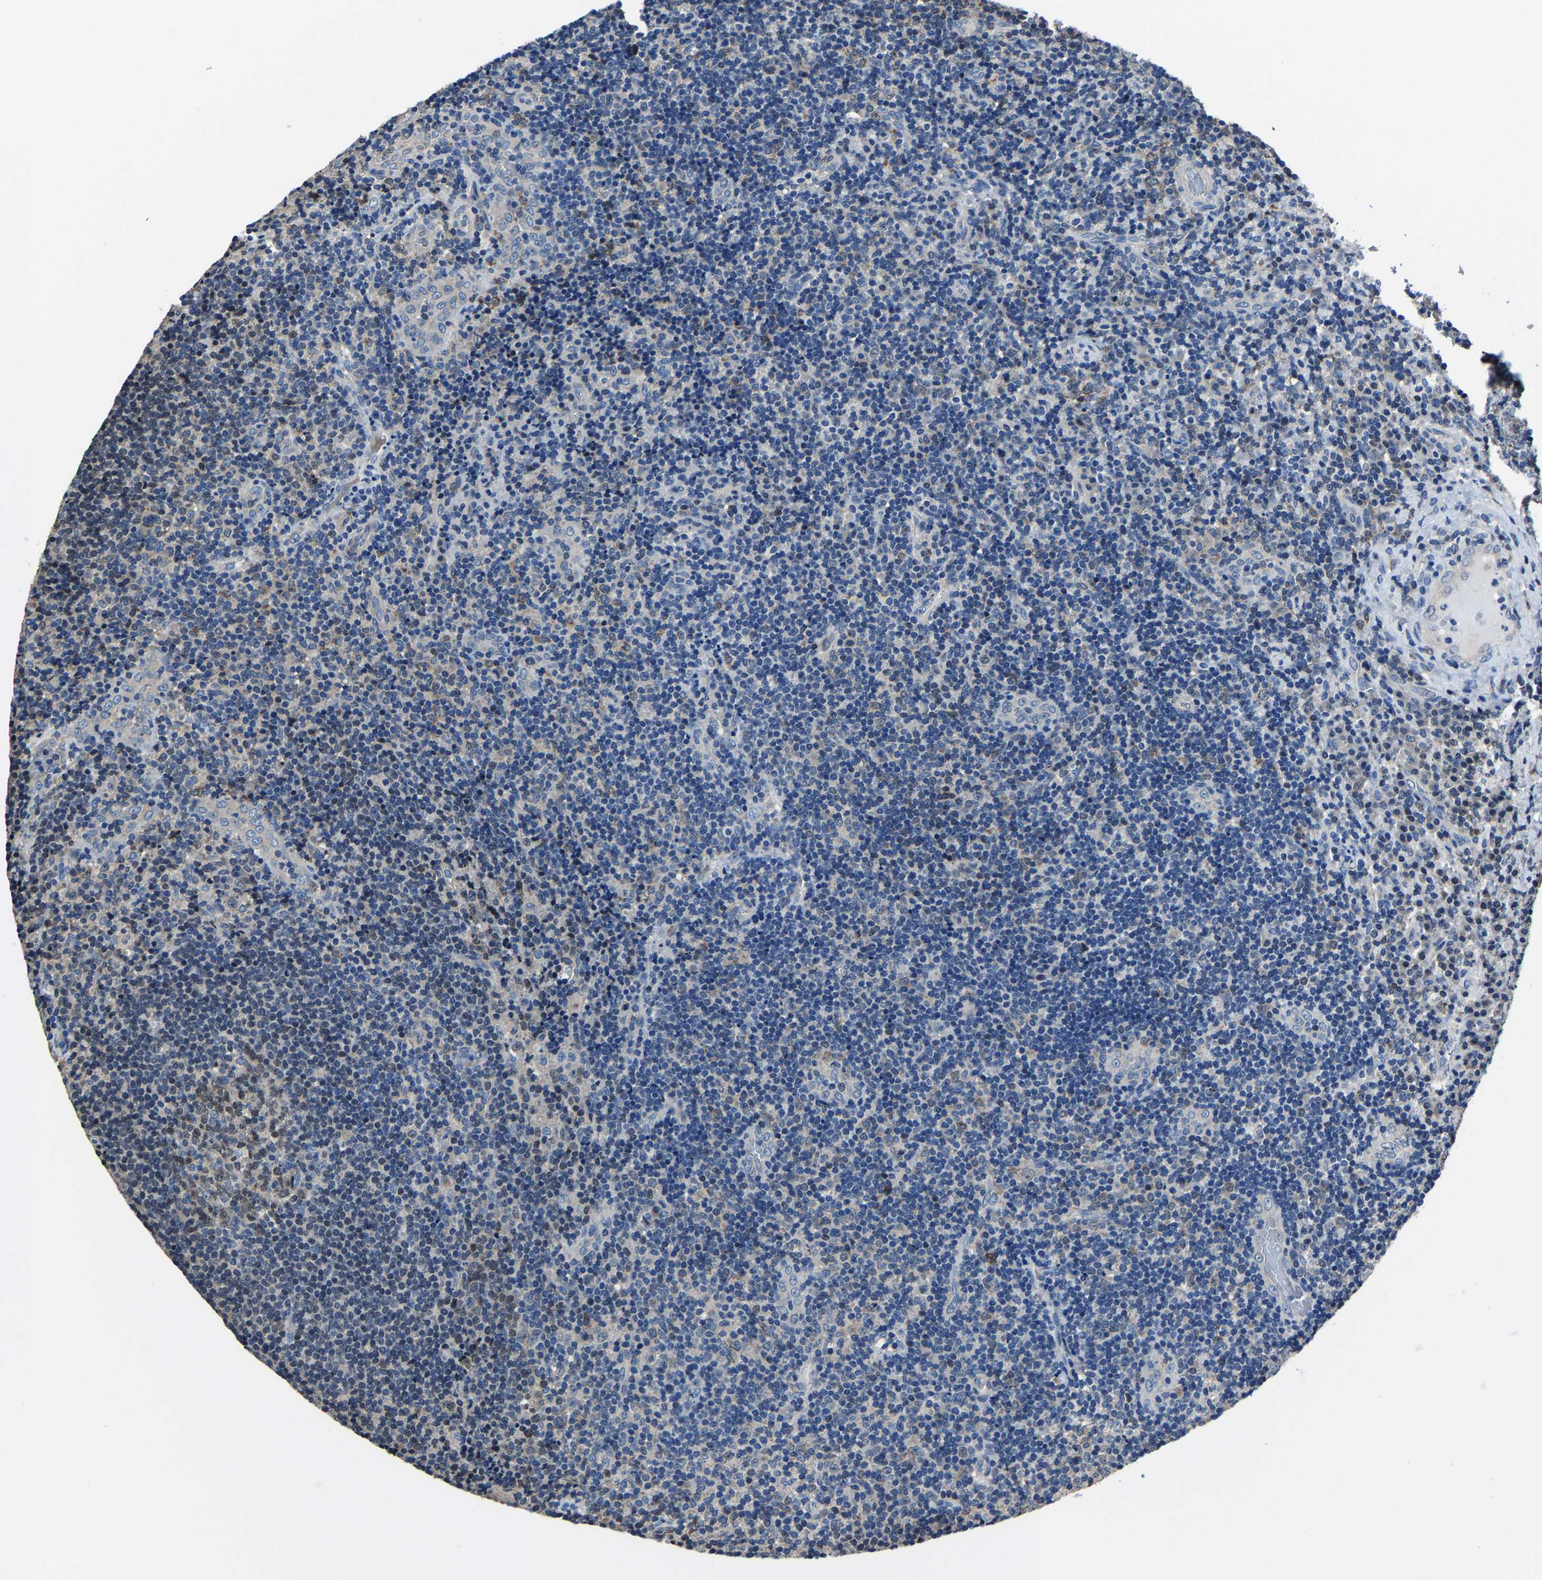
{"staining": {"intensity": "weak", "quantity": "<25%", "location": "cytoplasmic/membranous"}, "tissue": "lymphoma", "cell_type": "Tumor cells", "image_type": "cancer", "snomed": [{"axis": "morphology", "description": "Malignant lymphoma, non-Hodgkin's type, High grade"}, {"axis": "topography", "description": "Tonsil"}], "caption": "Protein analysis of lymphoma demonstrates no significant positivity in tumor cells.", "gene": "STRBP", "patient": {"sex": "female", "age": 36}}